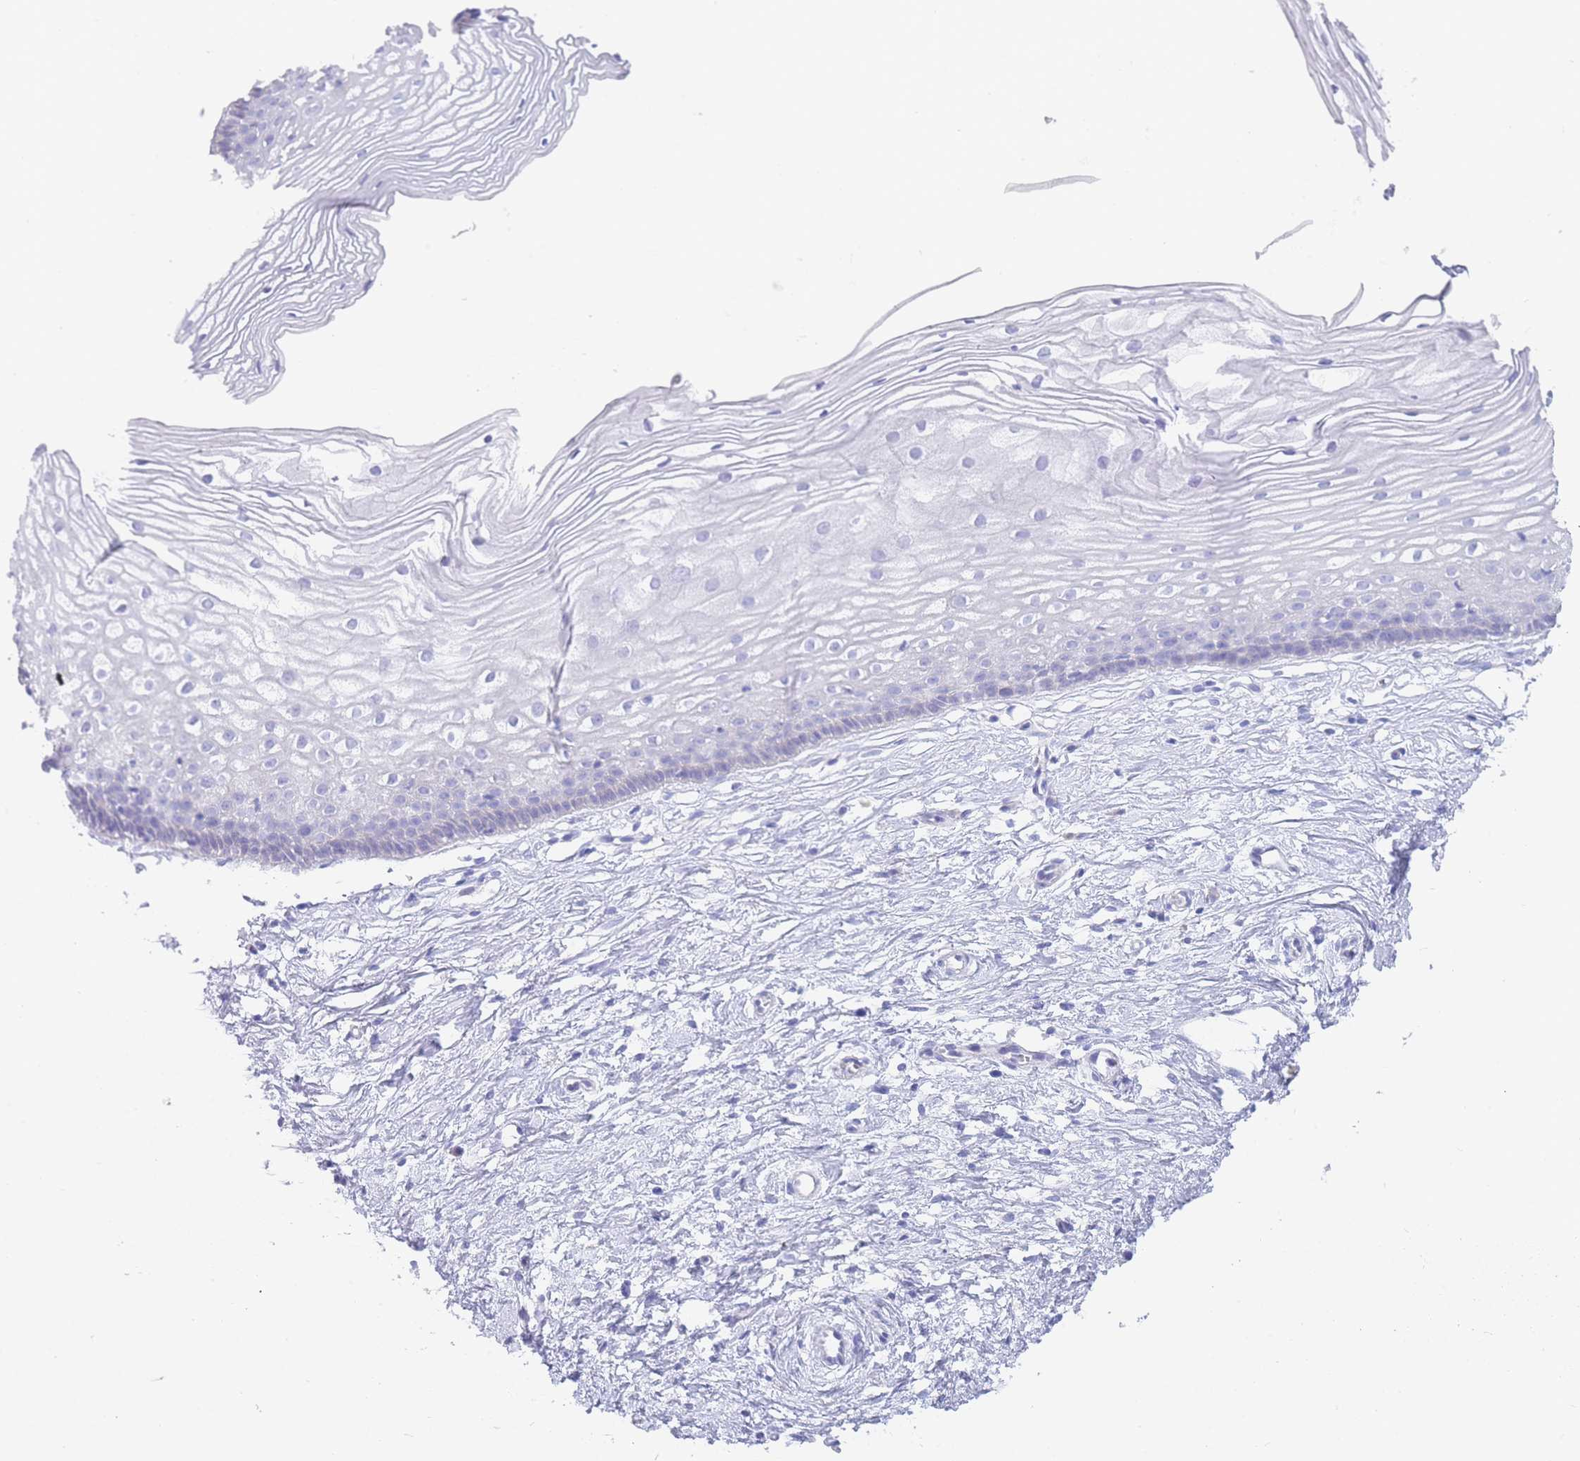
{"staining": {"intensity": "negative", "quantity": "none", "location": "none"}, "tissue": "cervix", "cell_type": "Glandular cells", "image_type": "normal", "snomed": [{"axis": "morphology", "description": "Normal tissue, NOS"}, {"axis": "topography", "description": "Cervix"}], "caption": "Glandular cells show no significant expression in unremarkable cervix.", "gene": "LZTFL1", "patient": {"sex": "female", "age": 40}}